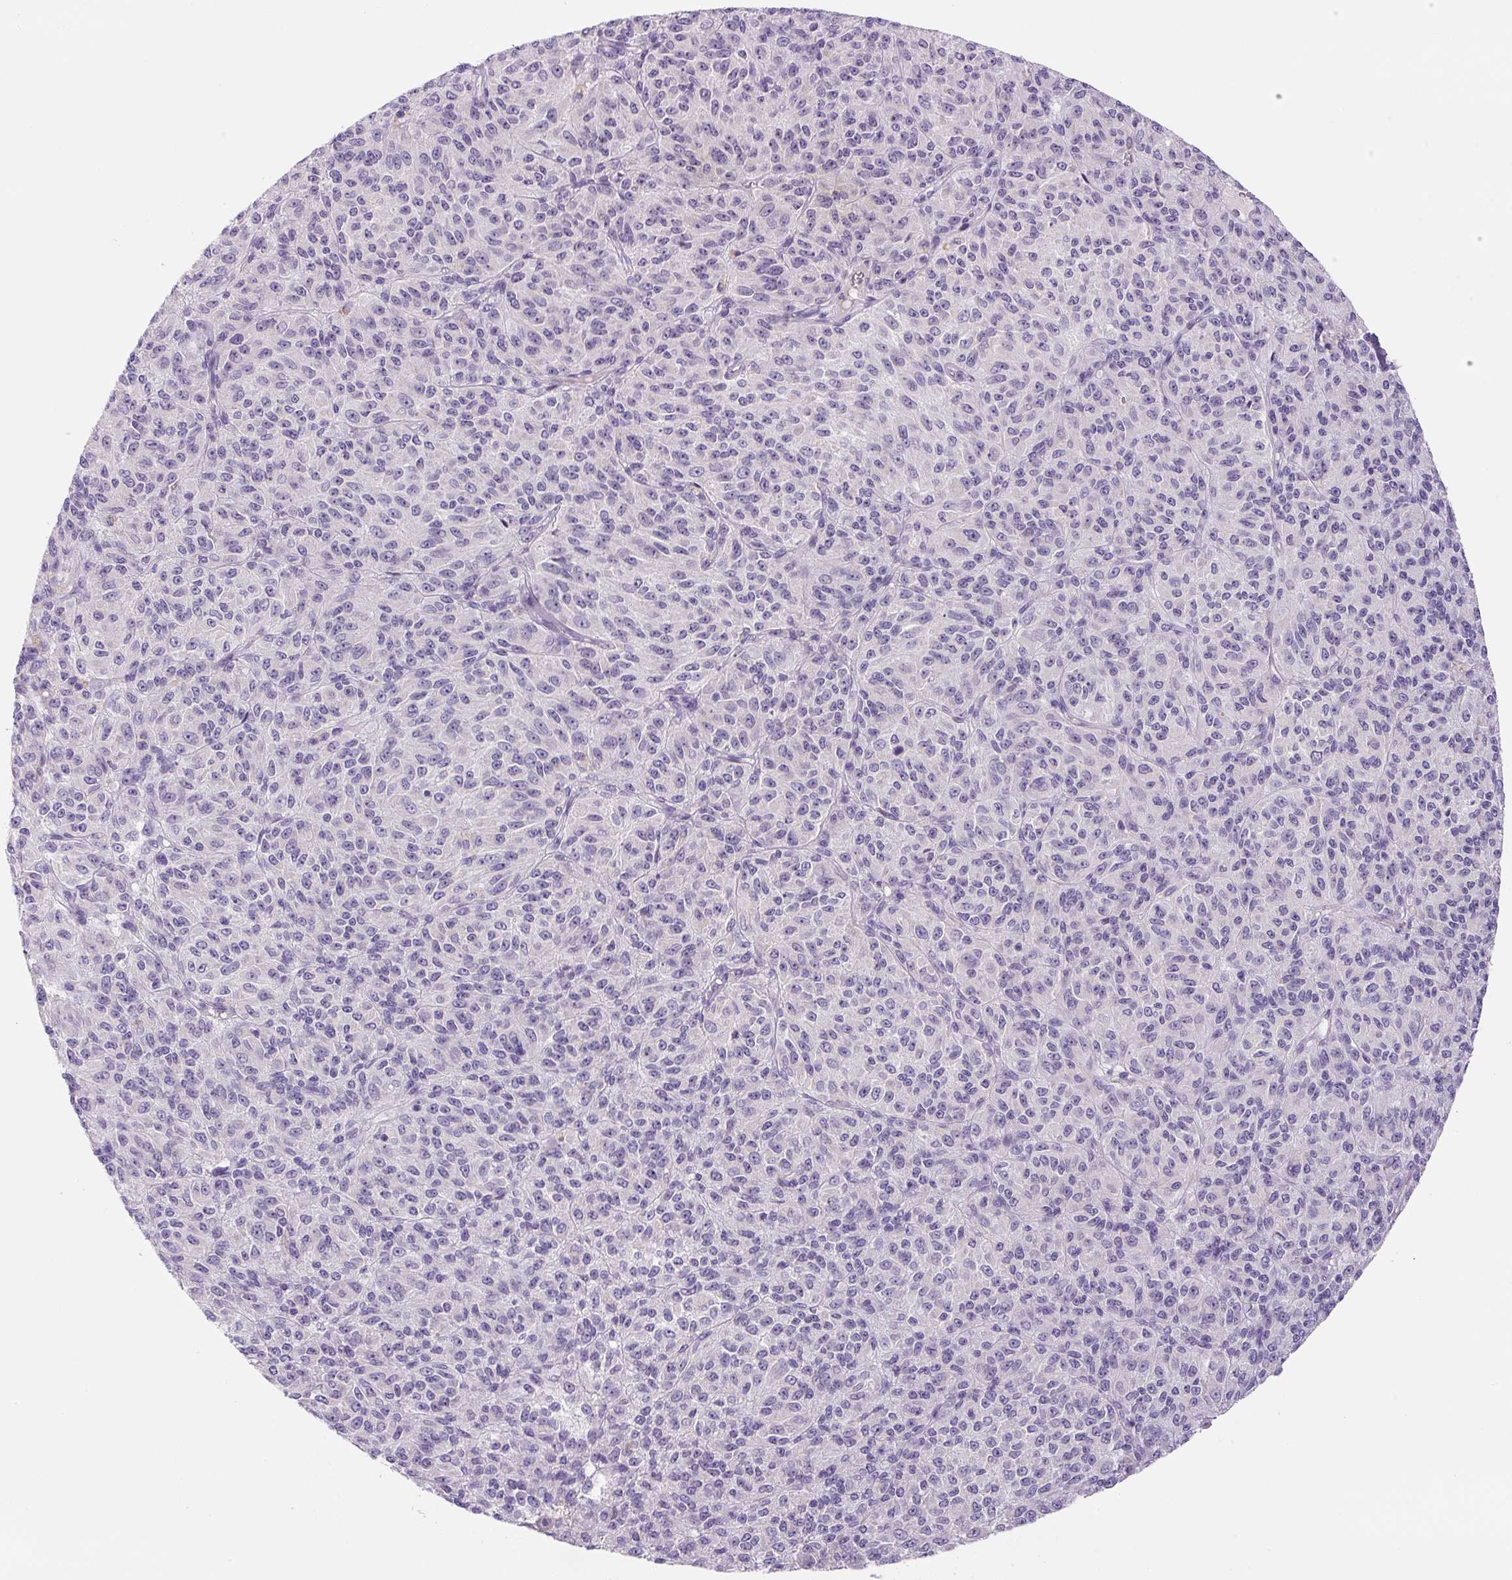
{"staining": {"intensity": "negative", "quantity": "none", "location": "none"}, "tissue": "melanoma", "cell_type": "Tumor cells", "image_type": "cancer", "snomed": [{"axis": "morphology", "description": "Malignant melanoma, Metastatic site"}, {"axis": "topography", "description": "Brain"}], "caption": "Human malignant melanoma (metastatic site) stained for a protein using IHC displays no expression in tumor cells.", "gene": "YIF1B", "patient": {"sex": "female", "age": 56}}